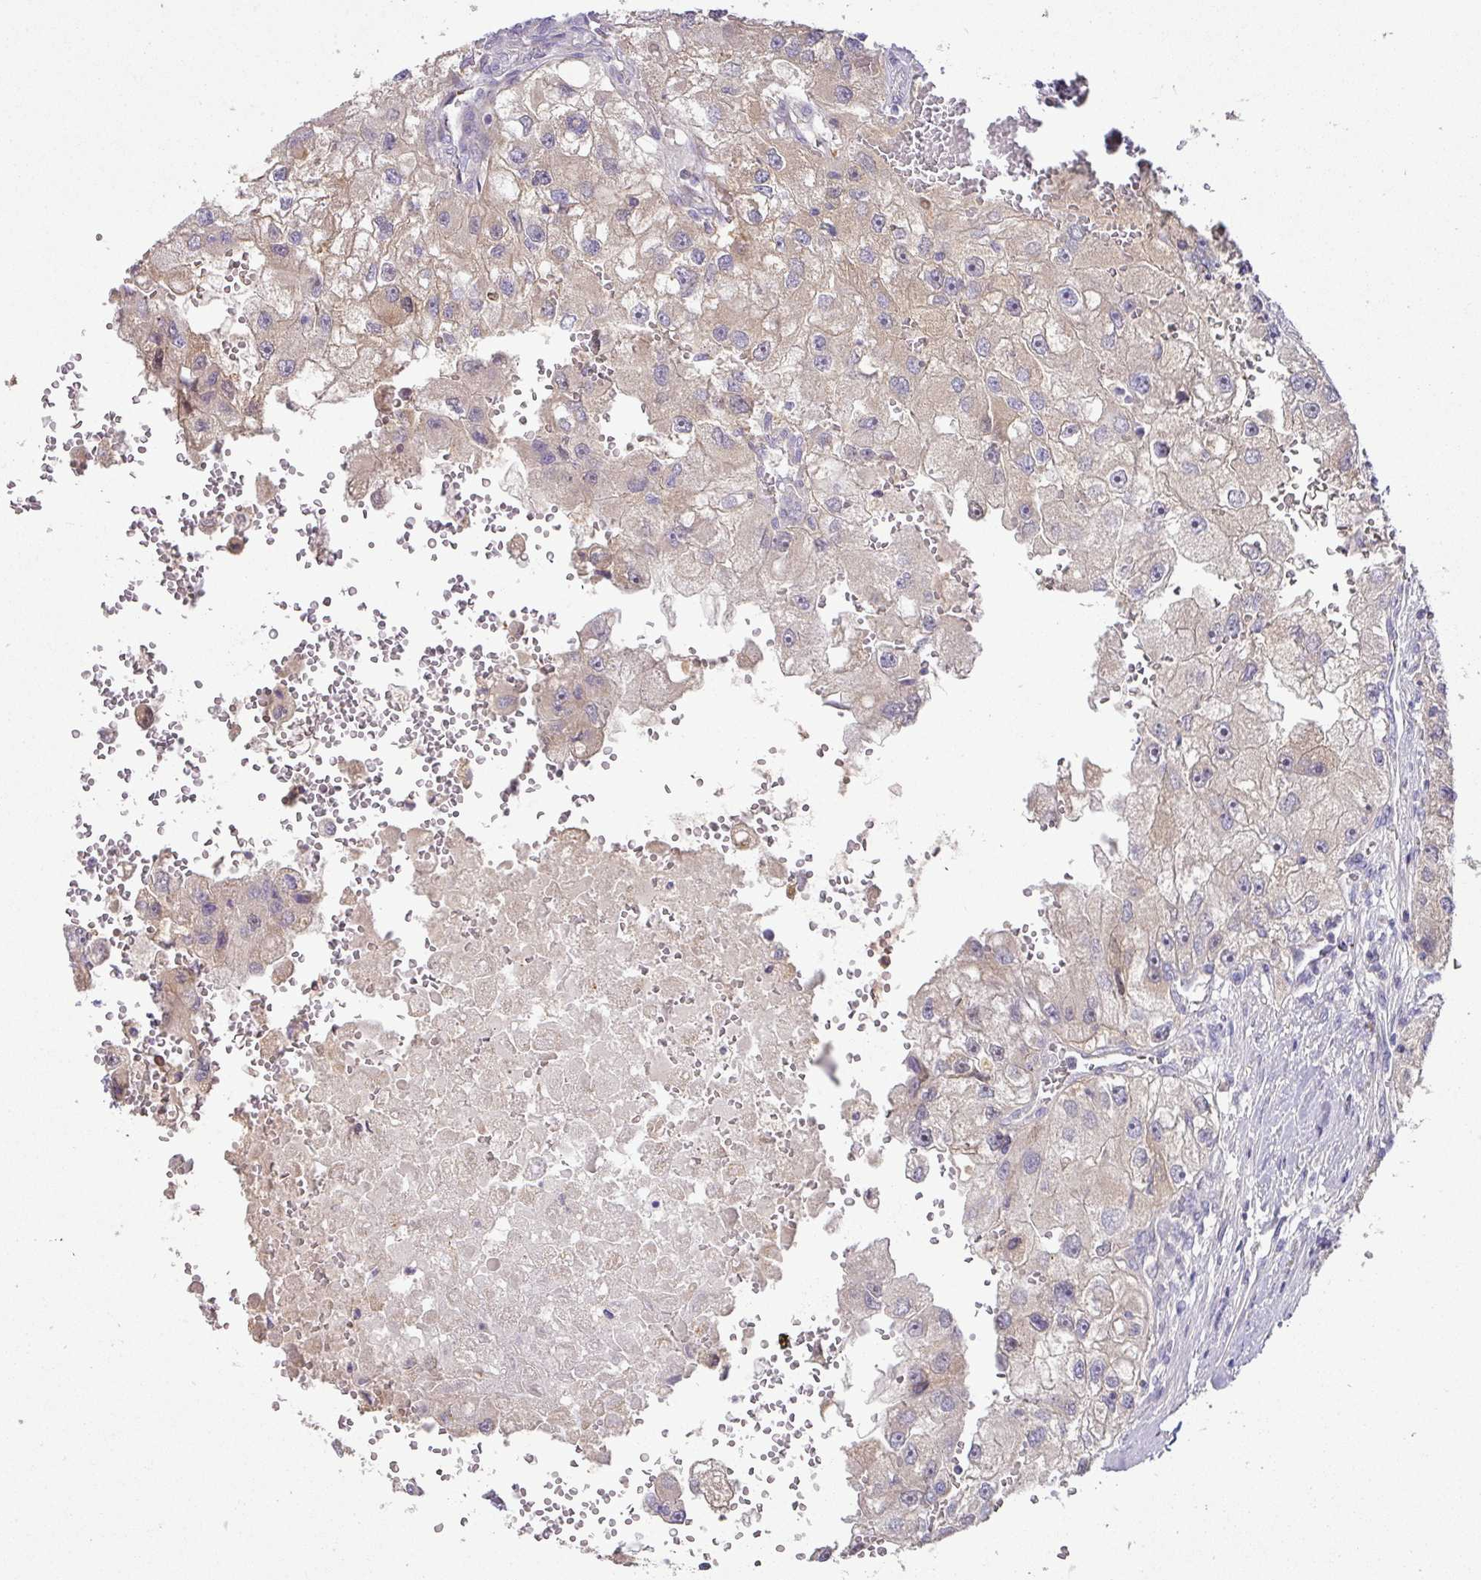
{"staining": {"intensity": "weak", "quantity": "25%-75%", "location": "cytoplasmic/membranous"}, "tissue": "renal cancer", "cell_type": "Tumor cells", "image_type": "cancer", "snomed": [{"axis": "morphology", "description": "Adenocarcinoma, NOS"}, {"axis": "topography", "description": "Kidney"}], "caption": "Protein expression analysis of human adenocarcinoma (renal) reveals weak cytoplasmic/membranous positivity in approximately 25%-75% of tumor cells.", "gene": "HOXC13", "patient": {"sex": "male", "age": 63}}